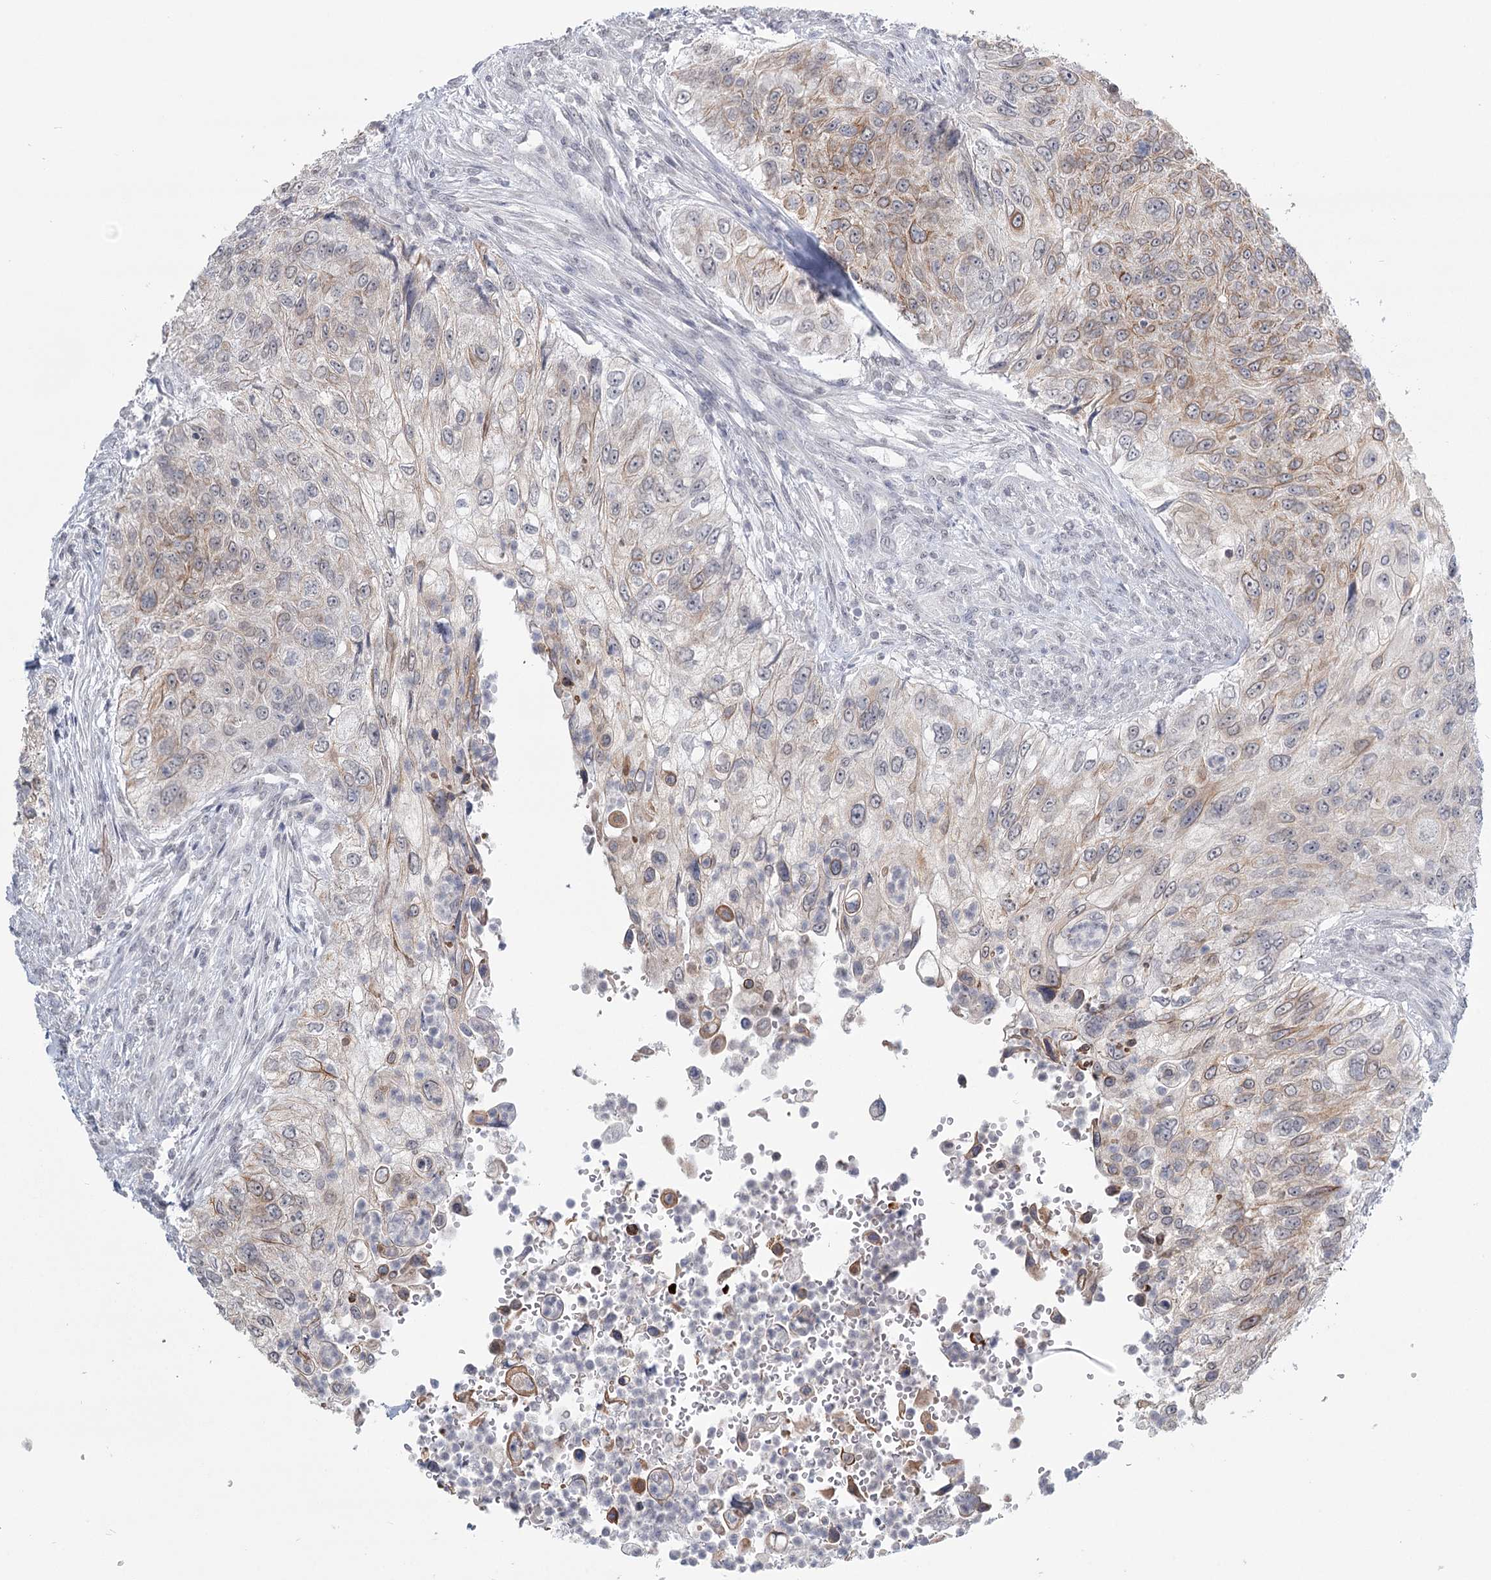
{"staining": {"intensity": "moderate", "quantity": "<25%", "location": "cytoplasmic/membranous"}, "tissue": "urothelial cancer", "cell_type": "Tumor cells", "image_type": "cancer", "snomed": [{"axis": "morphology", "description": "Urothelial carcinoma, High grade"}, {"axis": "topography", "description": "Urinary bladder"}], "caption": "This histopathology image exhibits urothelial carcinoma (high-grade) stained with IHC to label a protein in brown. The cytoplasmic/membranous of tumor cells show moderate positivity for the protein. Nuclei are counter-stained blue.", "gene": "TMEM70", "patient": {"sex": "female", "age": 60}}